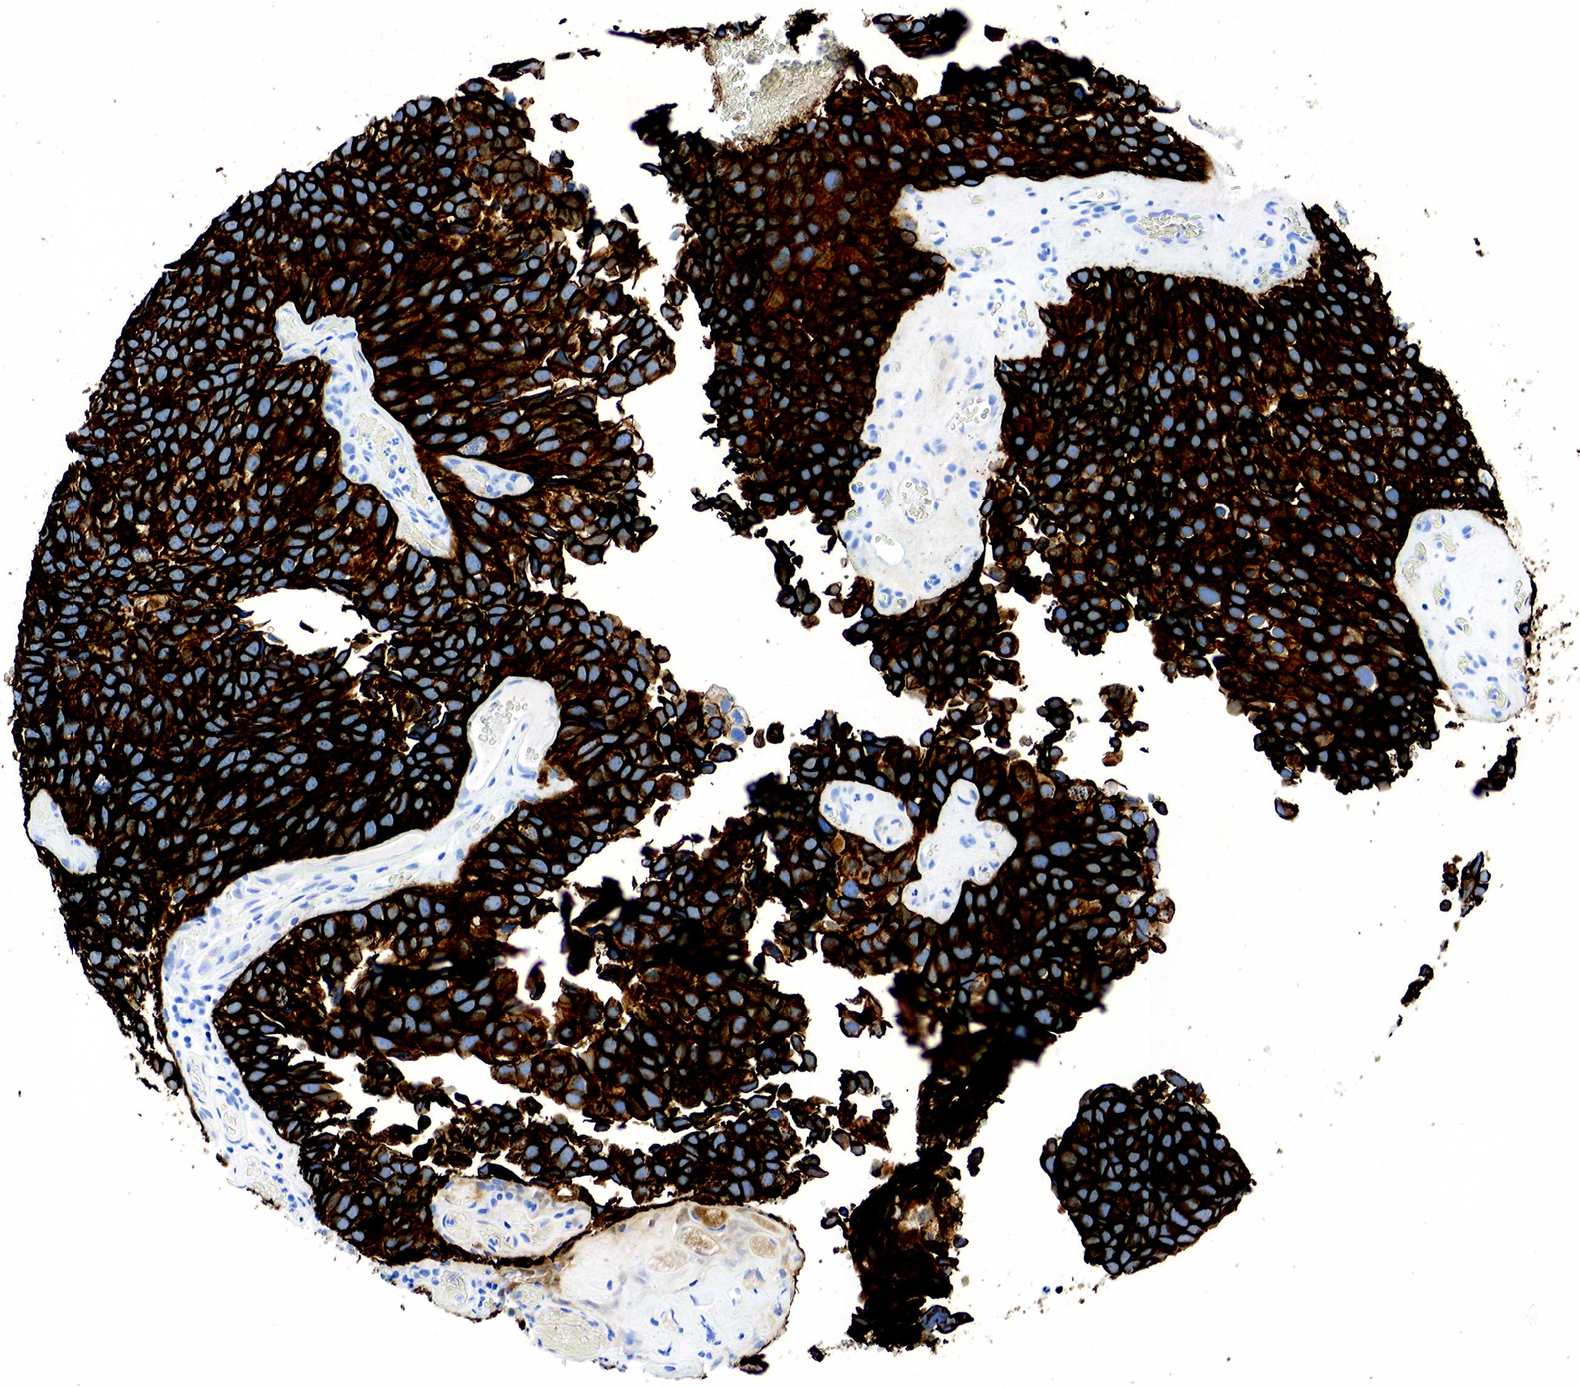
{"staining": {"intensity": "strong", "quantity": ">75%", "location": "cytoplasmic/membranous"}, "tissue": "urothelial cancer", "cell_type": "Tumor cells", "image_type": "cancer", "snomed": [{"axis": "morphology", "description": "Urothelial carcinoma, High grade"}, {"axis": "topography", "description": "Urinary bladder"}], "caption": "Protein expression analysis of urothelial carcinoma (high-grade) exhibits strong cytoplasmic/membranous expression in about >75% of tumor cells. Using DAB (3,3'-diaminobenzidine) (brown) and hematoxylin (blue) stains, captured at high magnification using brightfield microscopy.", "gene": "KRT7", "patient": {"sex": "male", "age": 72}}